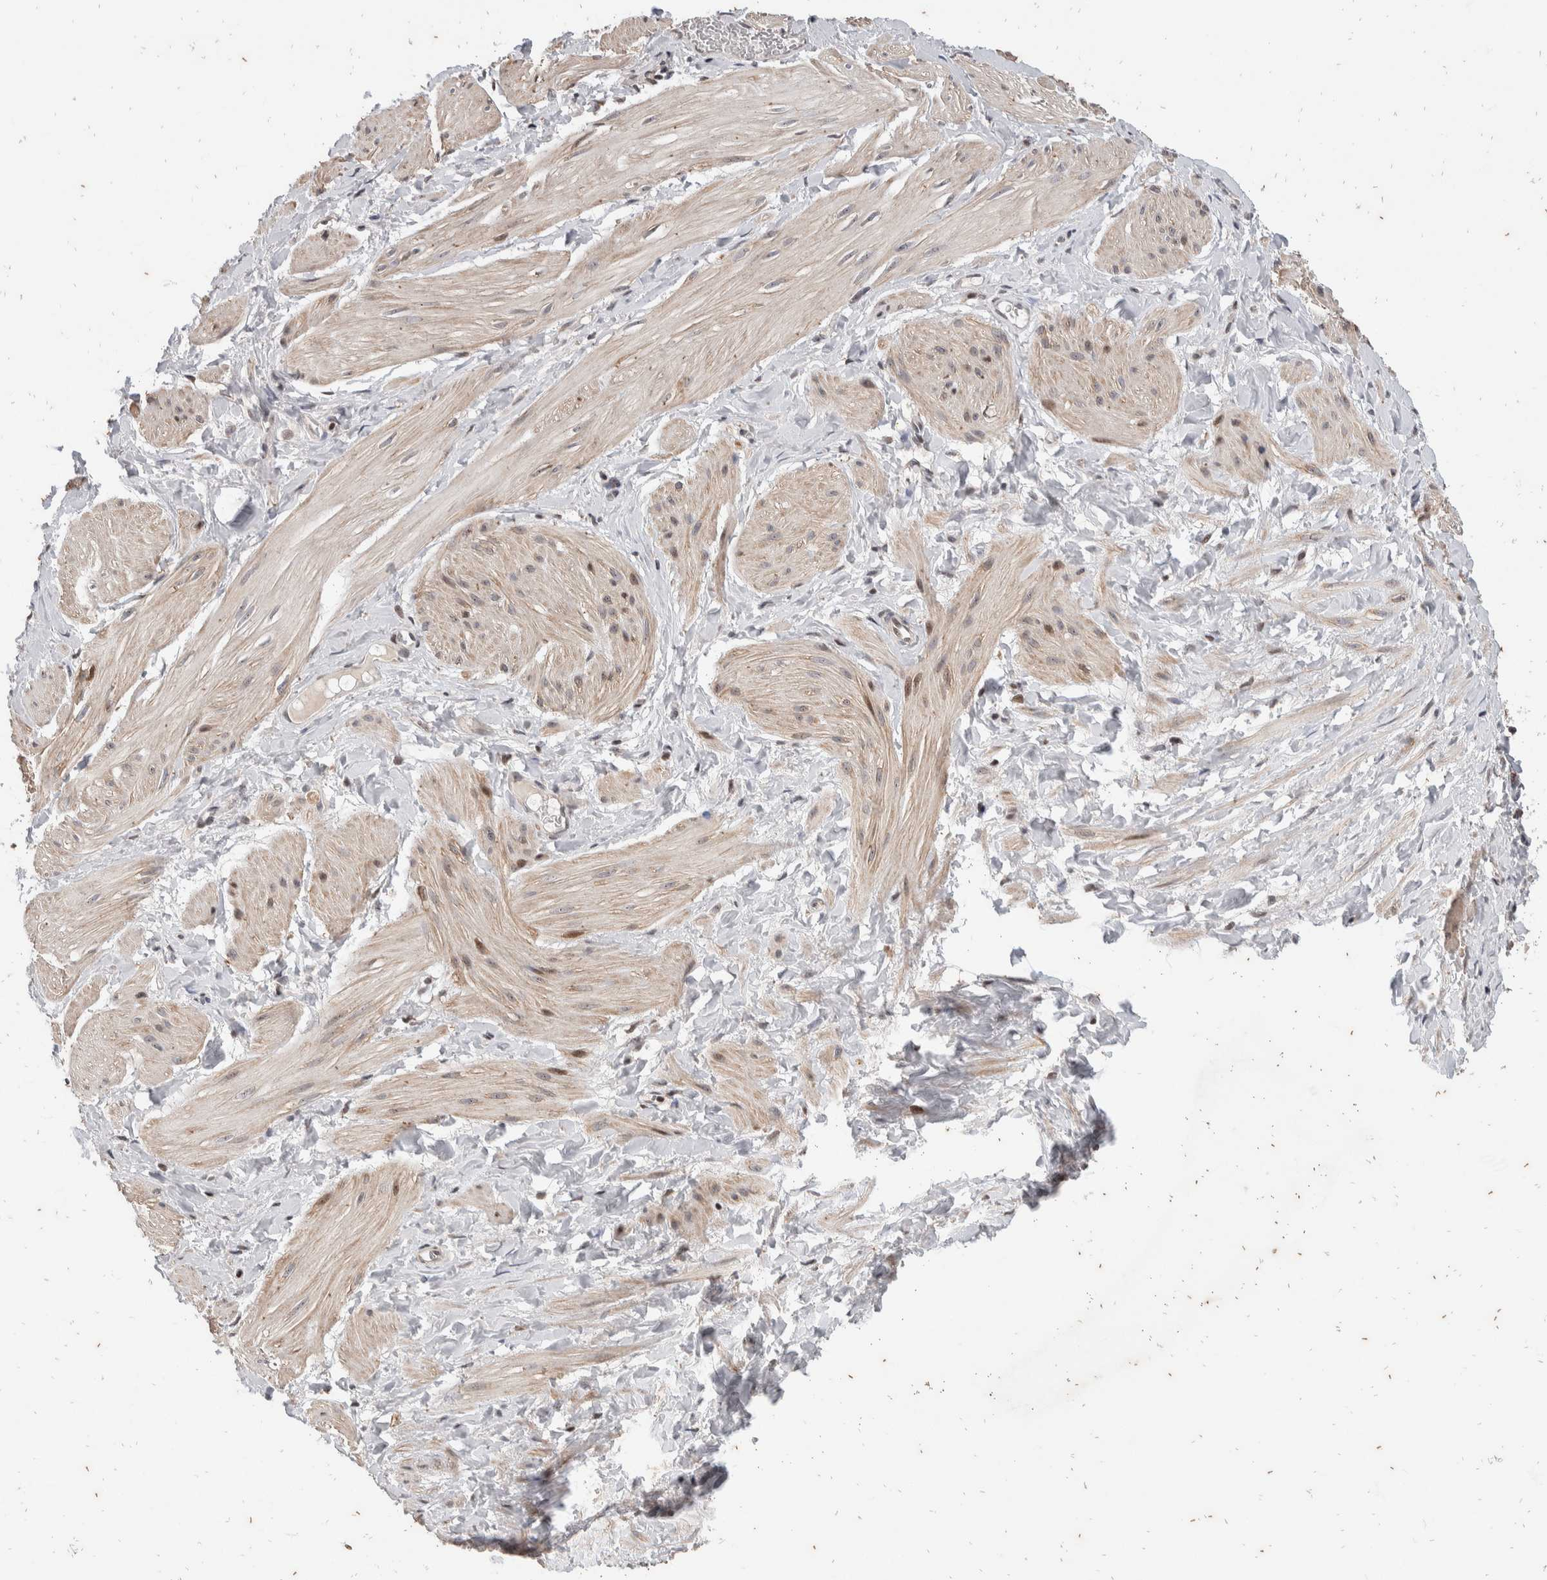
{"staining": {"intensity": "weak", "quantity": "<25%", "location": "cytoplasmic/membranous"}, "tissue": "smooth muscle", "cell_type": "Smooth muscle cells", "image_type": "normal", "snomed": [{"axis": "morphology", "description": "Normal tissue, NOS"}, {"axis": "topography", "description": "Smooth muscle"}], "caption": "High power microscopy image of an immunohistochemistry histopathology image of unremarkable smooth muscle, revealing no significant positivity in smooth muscle cells.", "gene": "ATXN7L1", "patient": {"sex": "male", "age": 16}}